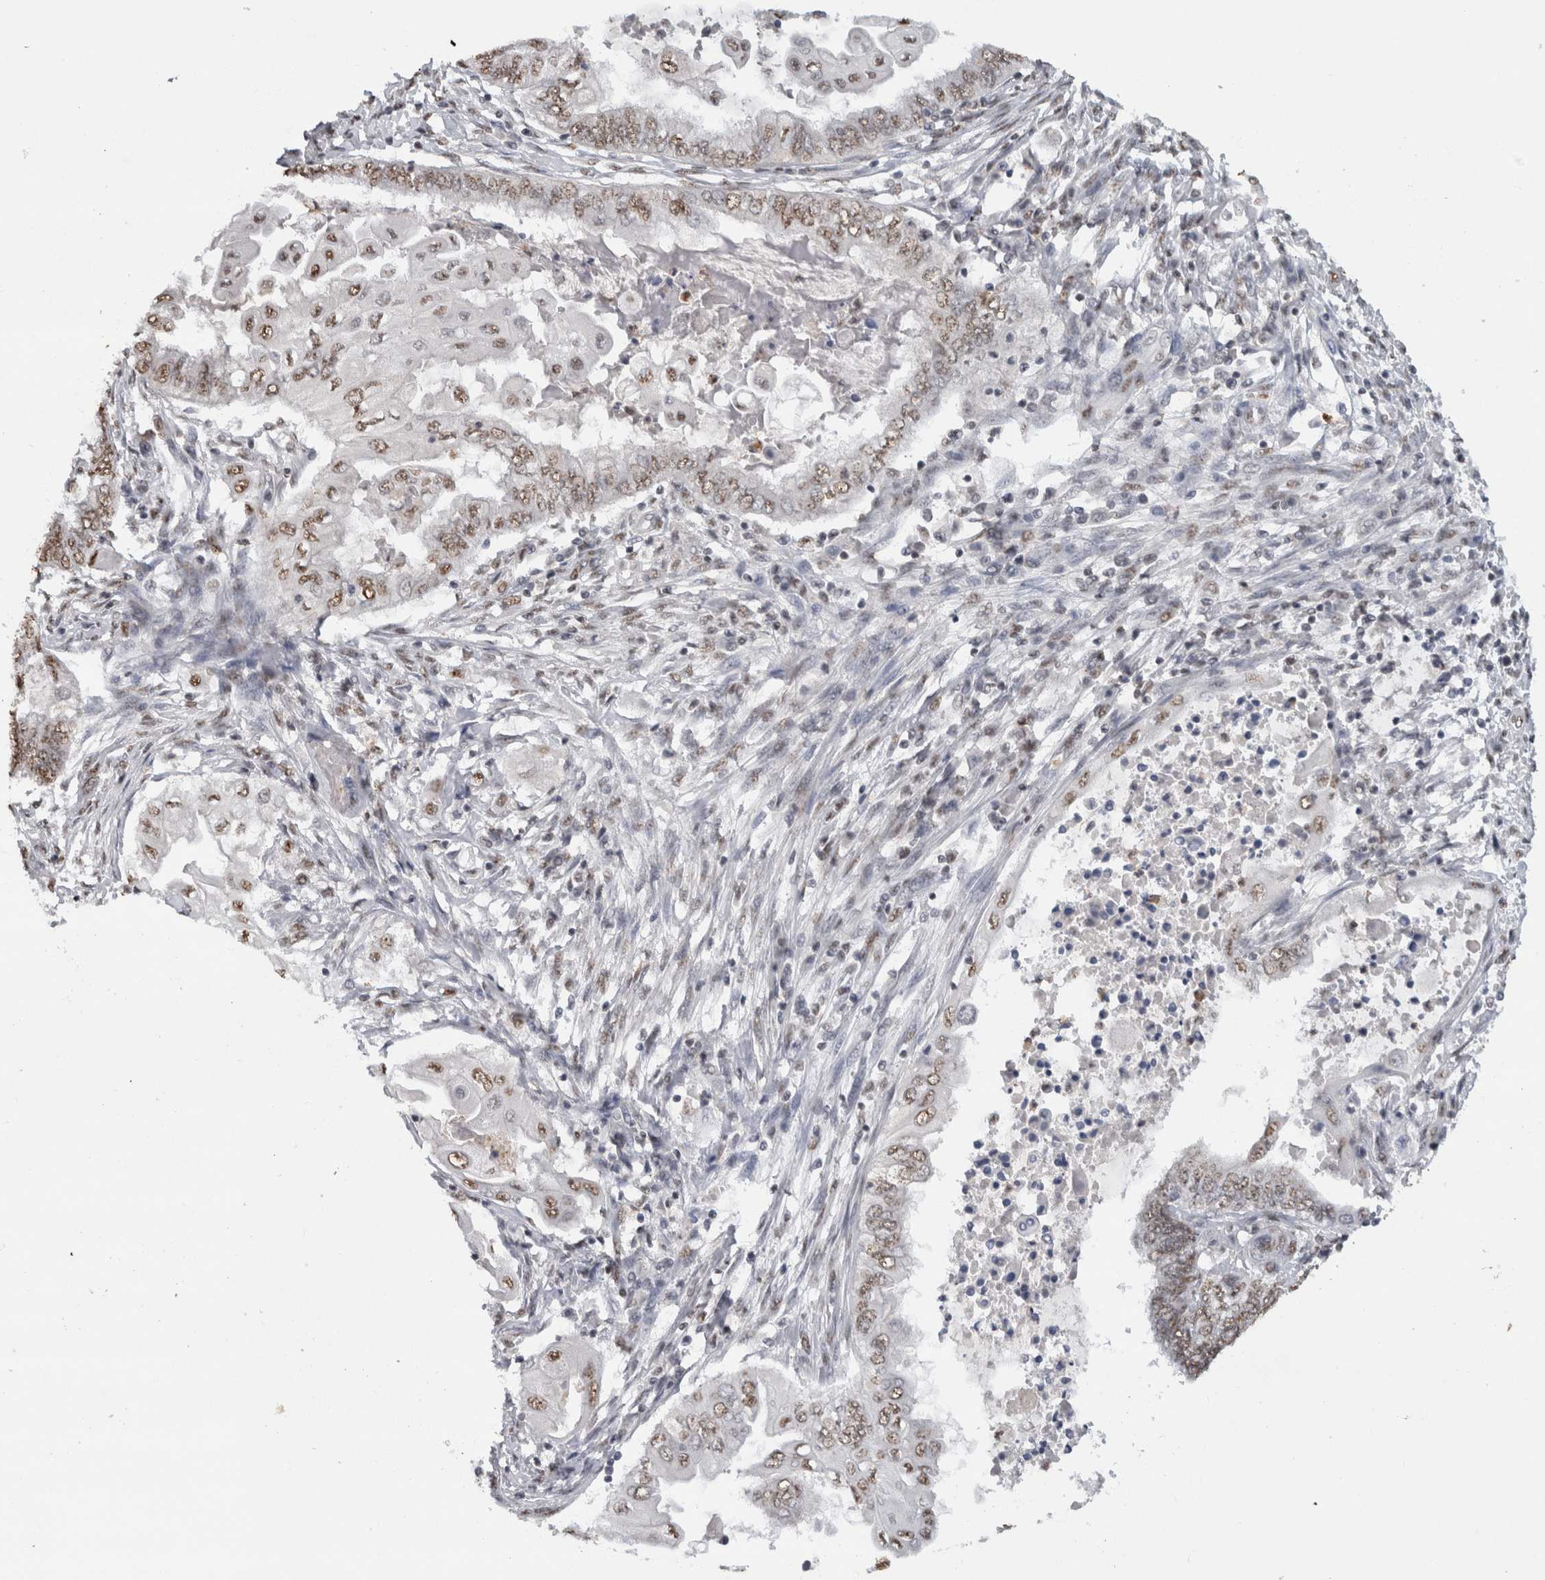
{"staining": {"intensity": "weak", "quantity": ">75%", "location": "nuclear"}, "tissue": "endometrial cancer", "cell_type": "Tumor cells", "image_type": "cancer", "snomed": [{"axis": "morphology", "description": "Adenocarcinoma, NOS"}, {"axis": "topography", "description": "Uterus"}, {"axis": "topography", "description": "Endometrium"}], "caption": "Tumor cells show low levels of weak nuclear staining in approximately >75% of cells in endometrial adenocarcinoma.", "gene": "RPS6KA2", "patient": {"sex": "female", "age": 70}}